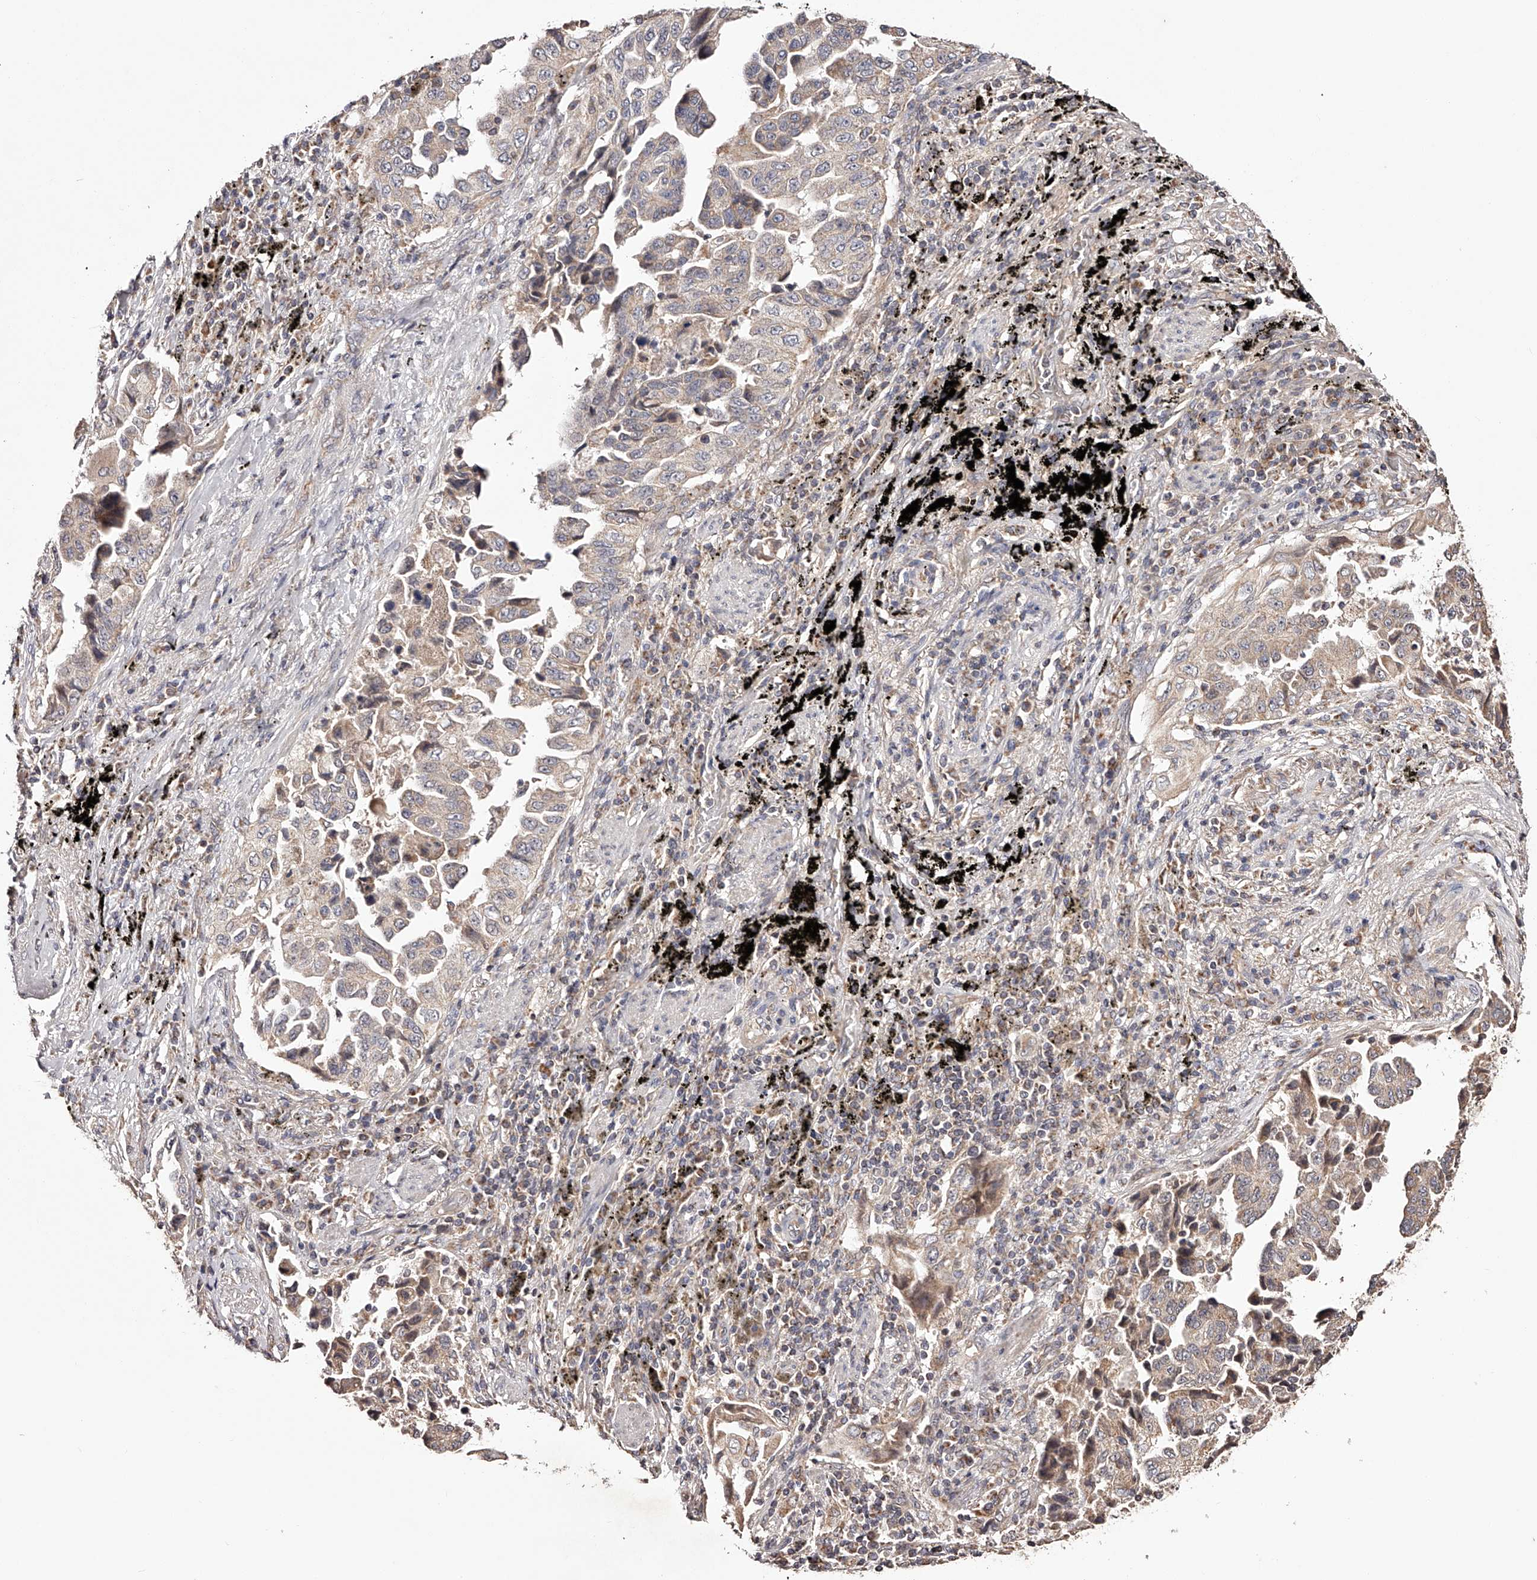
{"staining": {"intensity": "weak", "quantity": "<25%", "location": "cytoplasmic/membranous"}, "tissue": "lung cancer", "cell_type": "Tumor cells", "image_type": "cancer", "snomed": [{"axis": "morphology", "description": "Adenocarcinoma, NOS"}, {"axis": "topography", "description": "Lung"}], "caption": "Histopathology image shows no significant protein expression in tumor cells of lung cancer.", "gene": "USP21", "patient": {"sex": "female", "age": 51}}